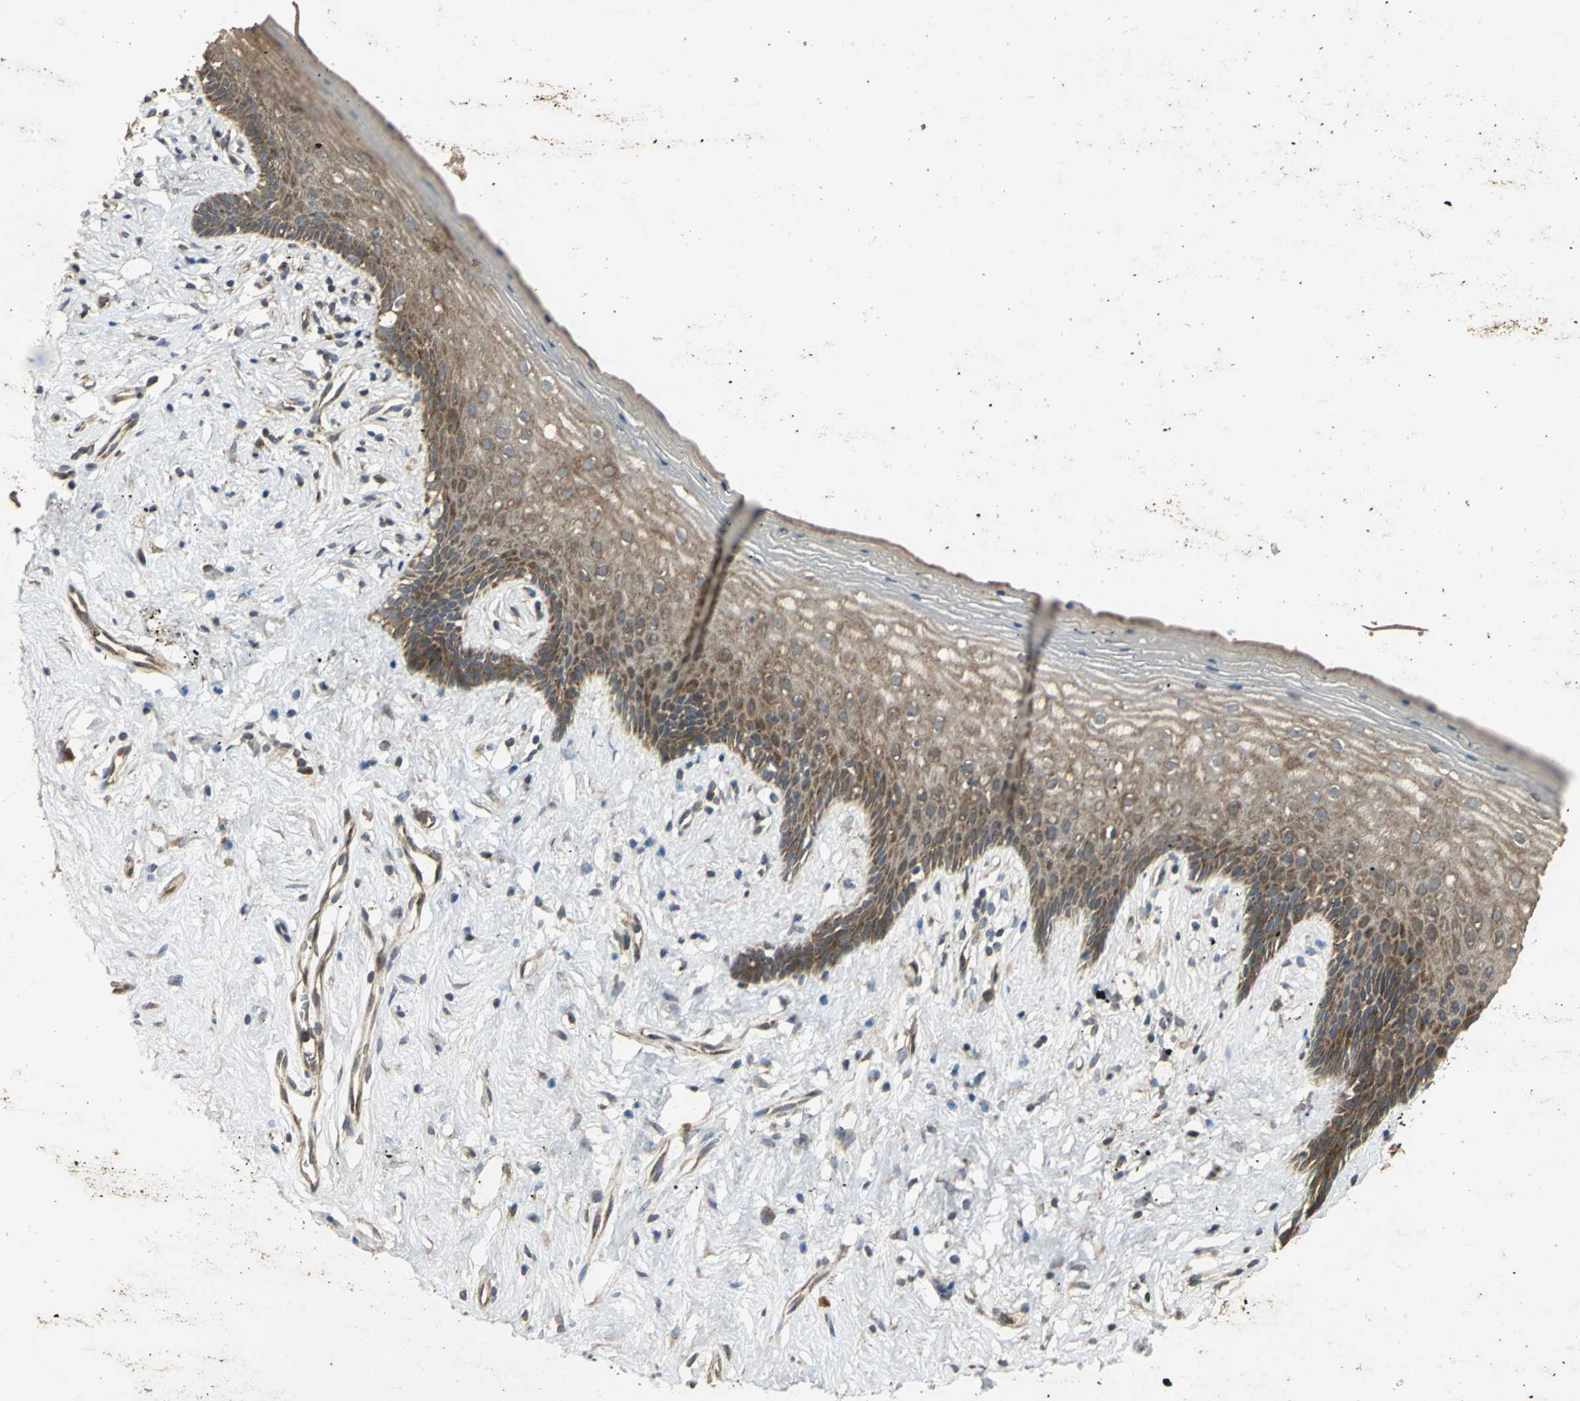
{"staining": {"intensity": "strong", "quantity": ">75%", "location": "cytoplasmic/membranous"}, "tissue": "vagina", "cell_type": "Squamous epithelial cells", "image_type": "normal", "snomed": [{"axis": "morphology", "description": "Normal tissue, NOS"}, {"axis": "topography", "description": "Vagina"}], "caption": "Immunohistochemistry (IHC) micrograph of benign vagina: vagina stained using immunohistochemistry (IHC) shows high levels of strong protein expression localized specifically in the cytoplasmic/membranous of squamous epithelial cells, appearing as a cytoplasmic/membranous brown color.", "gene": "KANK1", "patient": {"sex": "female", "age": 44}}